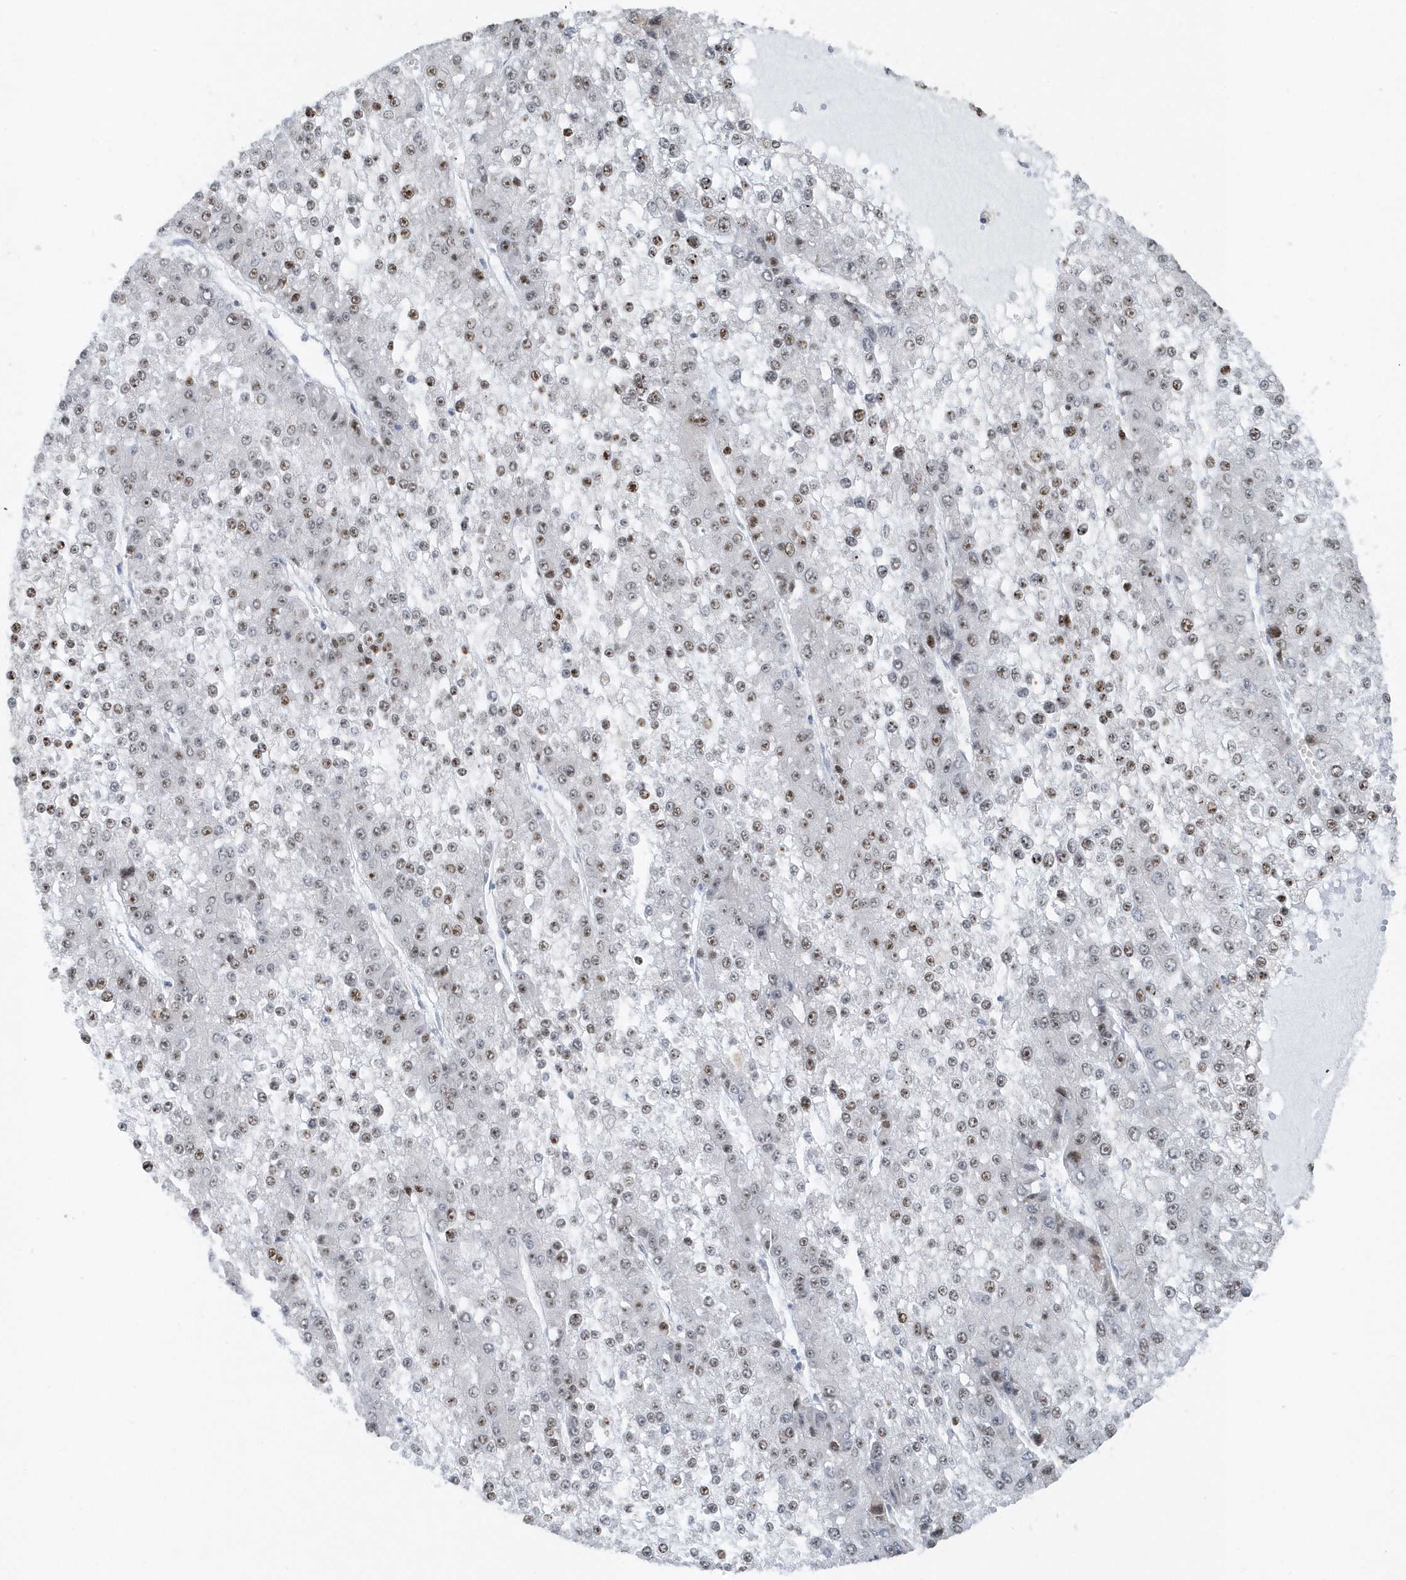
{"staining": {"intensity": "moderate", "quantity": ">75%", "location": "nuclear"}, "tissue": "liver cancer", "cell_type": "Tumor cells", "image_type": "cancer", "snomed": [{"axis": "morphology", "description": "Carcinoma, Hepatocellular, NOS"}, {"axis": "topography", "description": "Liver"}], "caption": "Liver cancer (hepatocellular carcinoma) tissue exhibits moderate nuclear staining in about >75% of tumor cells (DAB (3,3'-diaminobenzidine) IHC, brown staining for protein, blue staining for nuclei).", "gene": "RPF2", "patient": {"sex": "female", "age": 73}}